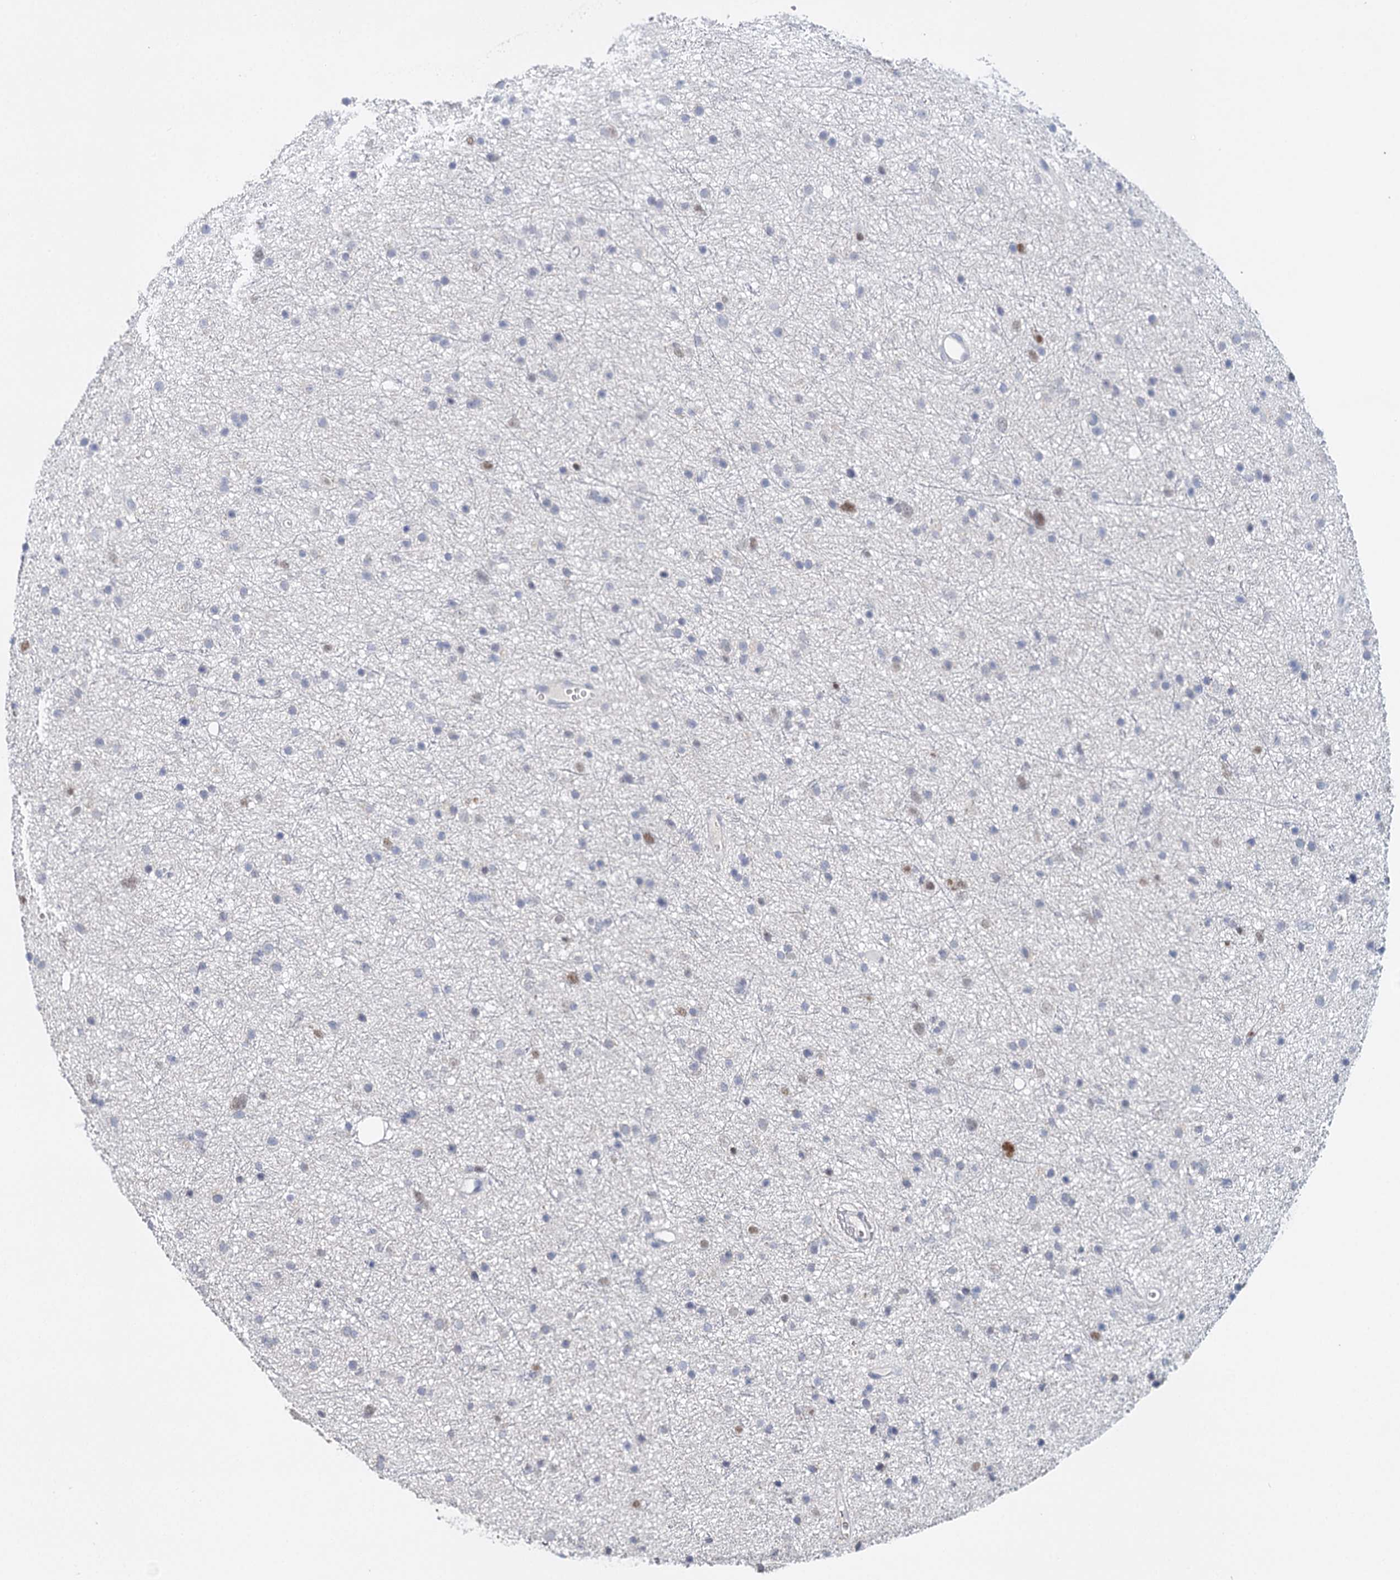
{"staining": {"intensity": "moderate", "quantity": "<25%", "location": "nuclear"}, "tissue": "glioma", "cell_type": "Tumor cells", "image_type": "cancer", "snomed": [{"axis": "morphology", "description": "Glioma, malignant, Low grade"}, {"axis": "topography", "description": "Cerebral cortex"}], "caption": "Brown immunohistochemical staining in human low-grade glioma (malignant) demonstrates moderate nuclear positivity in about <25% of tumor cells.", "gene": "TP53", "patient": {"sex": "female", "age": 39}}